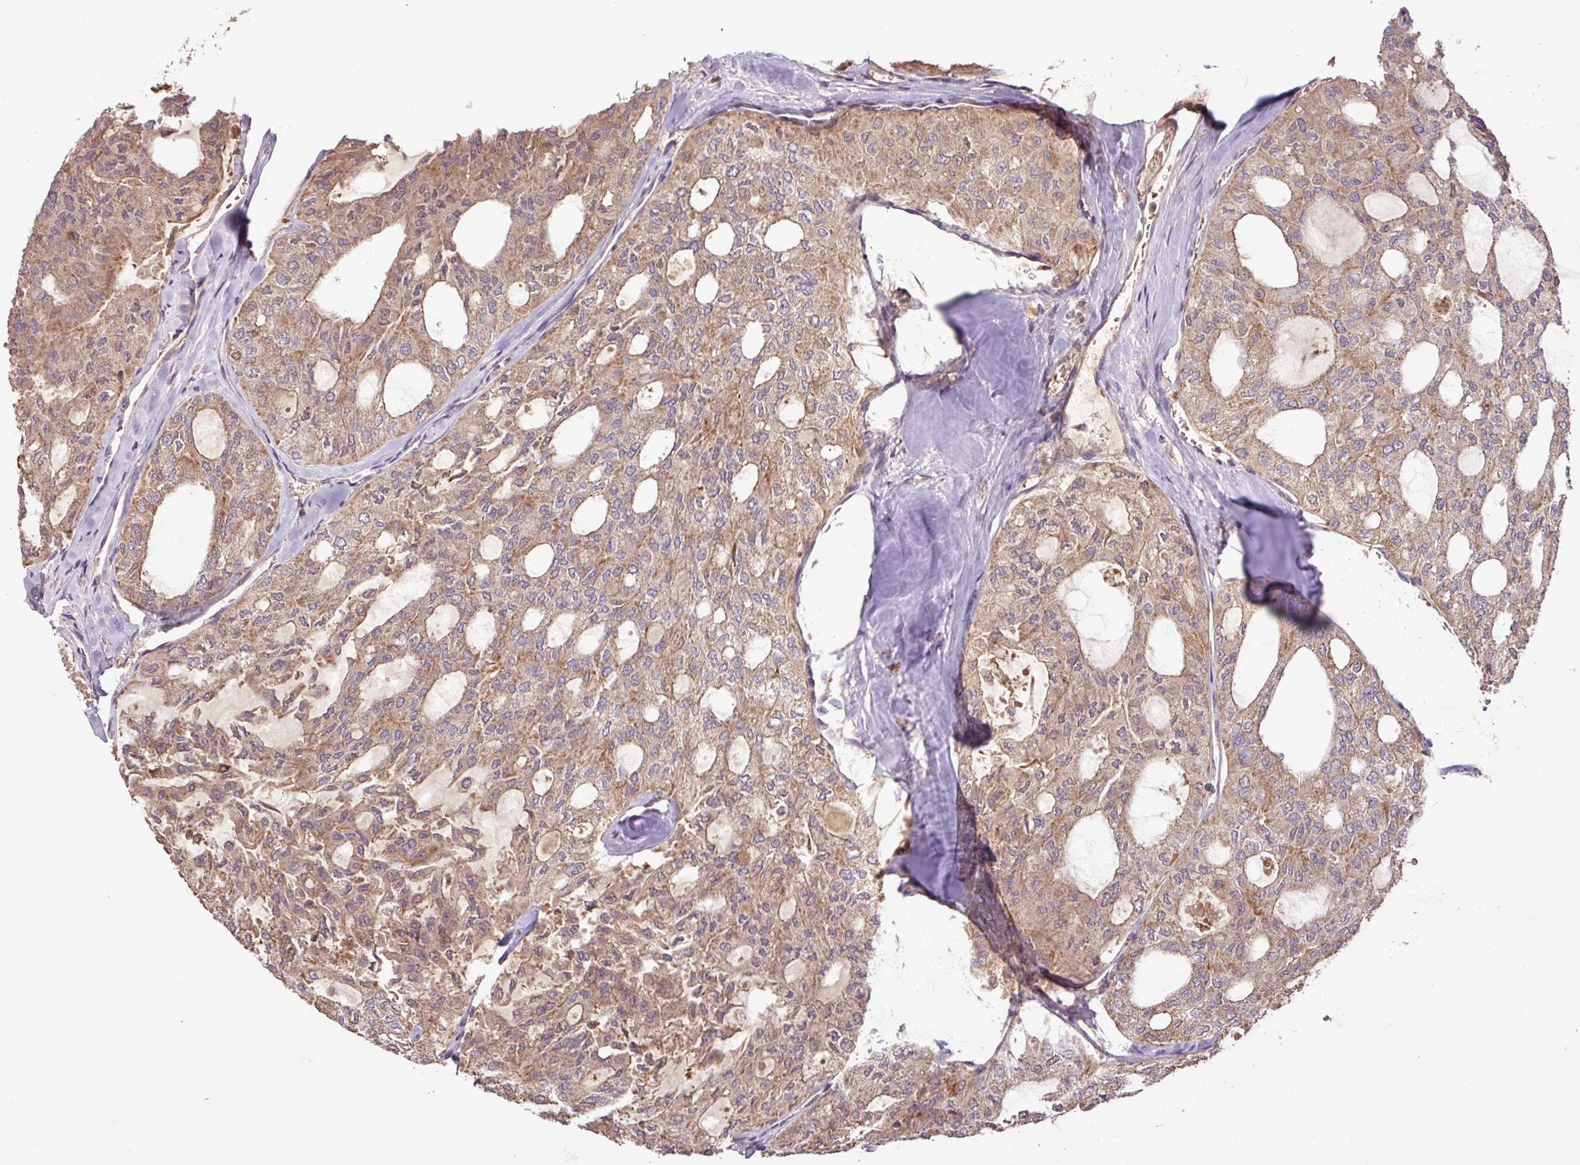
{"staining": {"intensity": "moderate", "quantity": ">75%", "location": "cytoplasmic/membranous"}, "tissue": "thyroid cancer", "cell_type": "Tumor cells", "image_type": "cancer", "snomed": [{"axis": "morphology", "description": "Follicular adenoma carcinoma, NOS"}, {"axis": "topography", "description": "Thyroid gland"}], "caption": "Protein staining reveals moderate cytoplasmic/membranous positivity in about >75% of tumor cells in thyroid cancer. (Brightfield microscopy of DAB IHC at high magnification).", "gene": "YPEL3", "patient": {"sex": "male", "age": 75}}